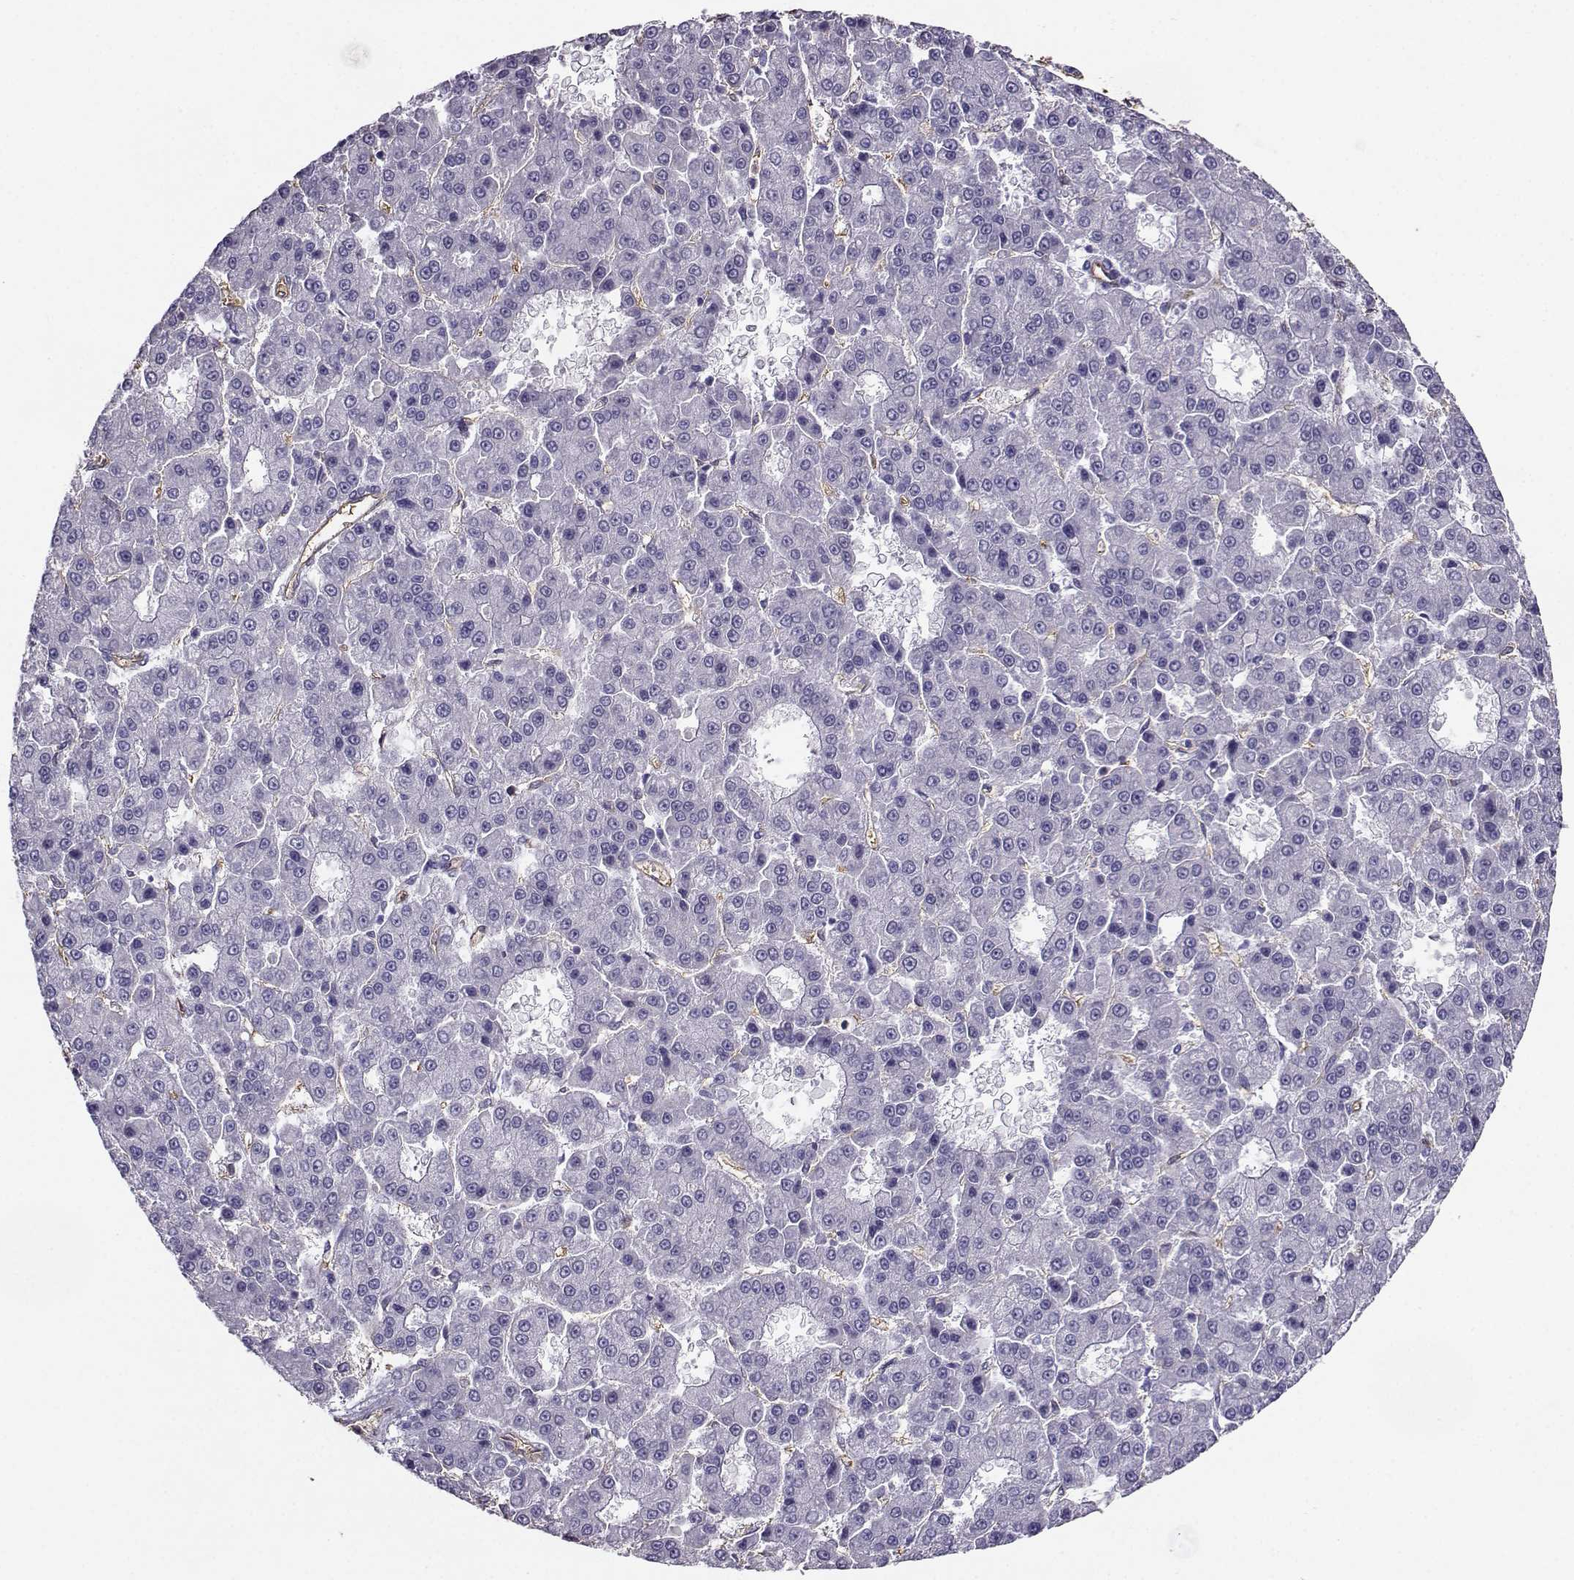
{"staining": {"intensity": "negative", "quantity": "none", "location": "none"}, "tissue": "liver cancer", "cell_type": "Tumor cells", "image_type": "cancer", "snomed": [{"axis": "morphology", "description": "Carcinoma, Hepatocellular, NOS"}, {"axis": "topography", "description": "Liver"}], "caption": "Immunohistochemistry of human liver cancer (hepatocellular carcinoma) demonstrates no expression in tumor cells.", "gene": "CLUL1", "patient": {"sex": "male", "age": 70}}